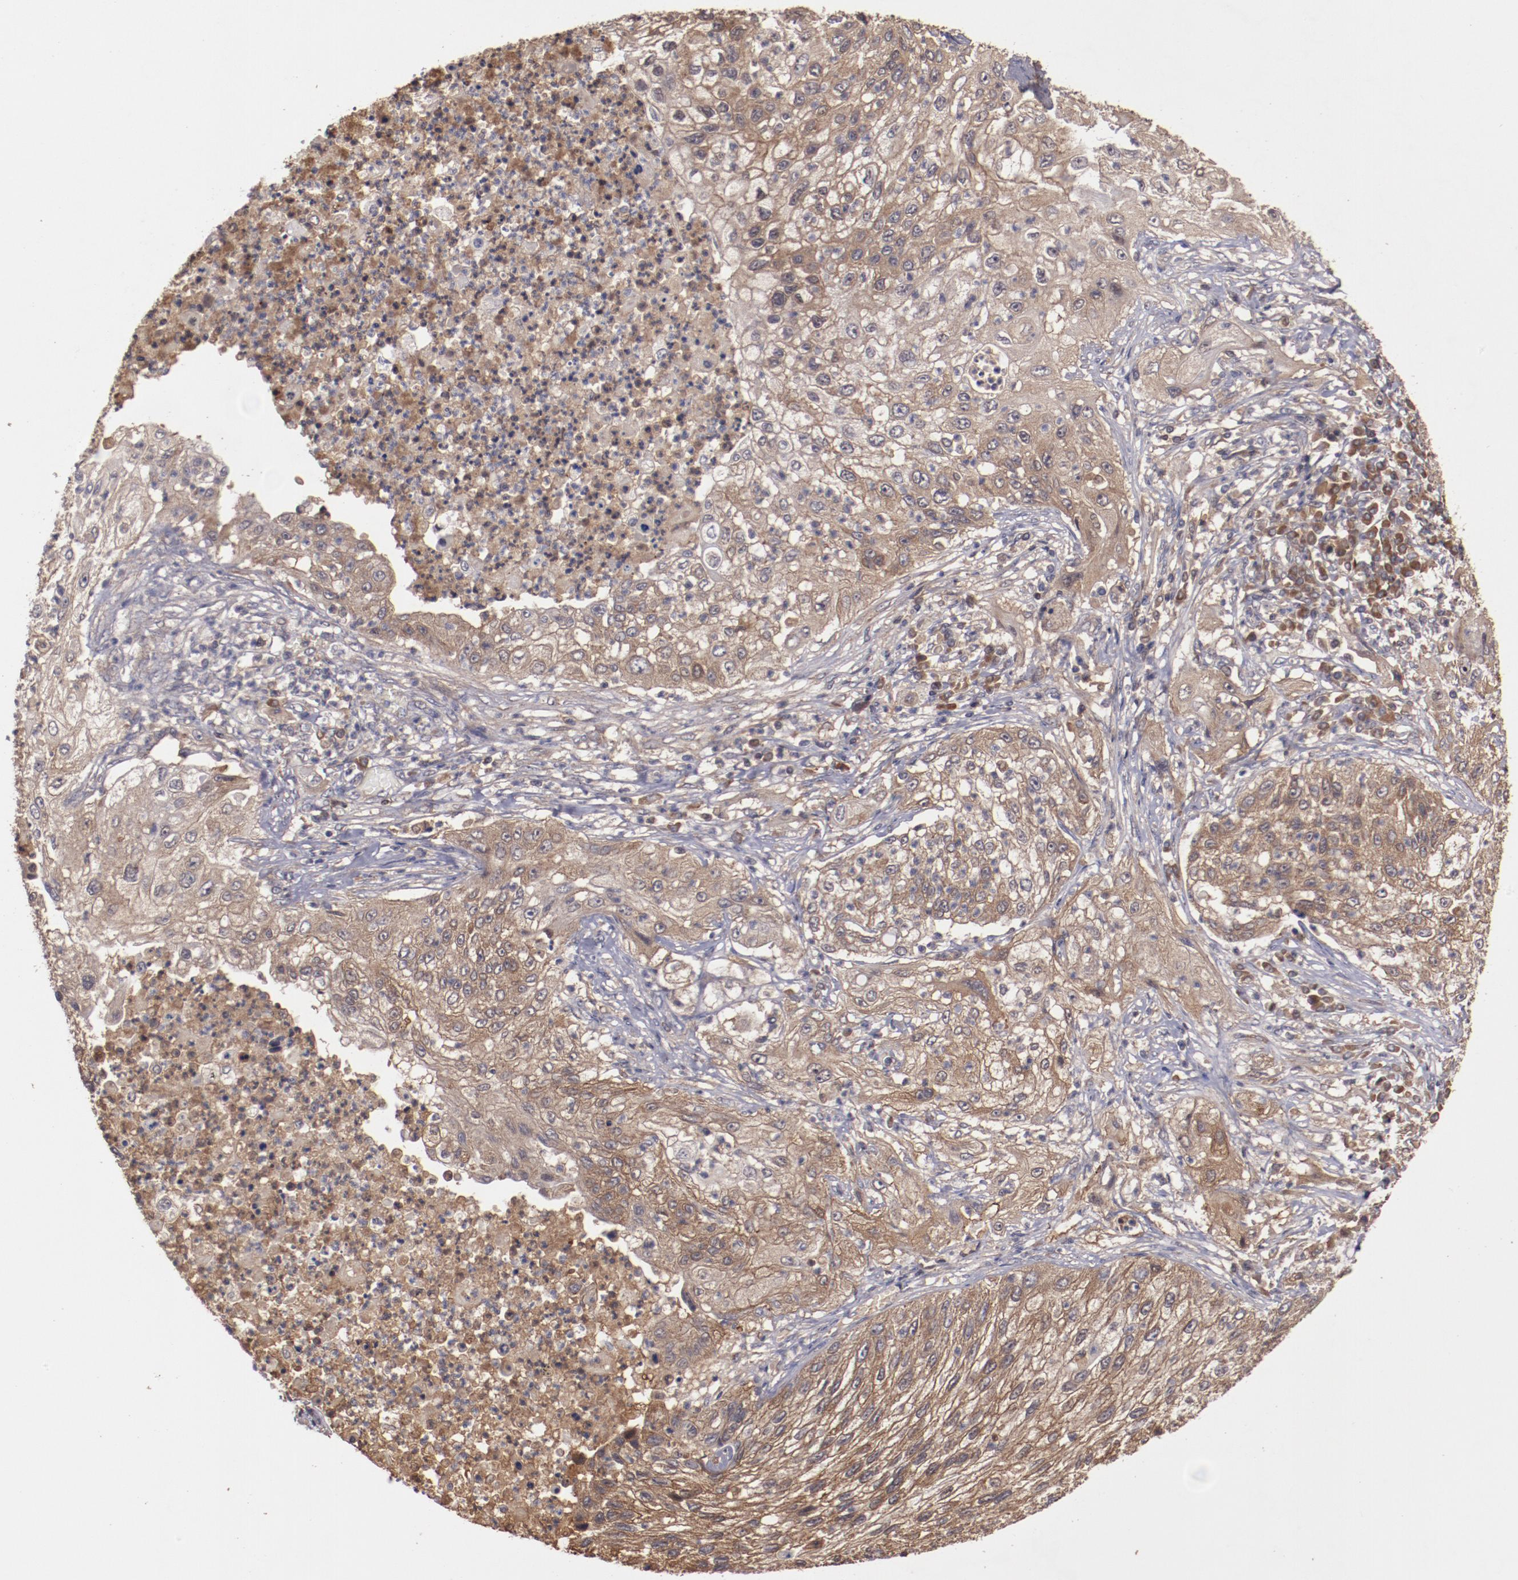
{"staining": {"intensity": "moderate", "quantity": ">75%", "location": "cytoplasmic/membranous"}, "tissue": "lung cancer", "cell_type": "Tumor cells", "image_type": "cancer", "snomed": [{"axis": "morphology", "description": "Inflammation, NOS"}, {"axis": "morphology", "description": "Squamous cell carcinoma, NOS"}, {"axis": "topography", "description": "Lymph node"}, {"axis": "topography", "description": "Soft tissue"}, {"axis": "topography", "description": "Lung"}], "caption": "Tumor cells demonstrate medium levels of moderate cytoplasmic/membranous expression in approximately >75% of cells in human lung cancer. Using DAB (brown) and hematoxylin (blue) stains, captured at high magnification using brightfield microscopy.", "gene": "TXNDC16", "patient": {"sex": "male", "age": 66}}